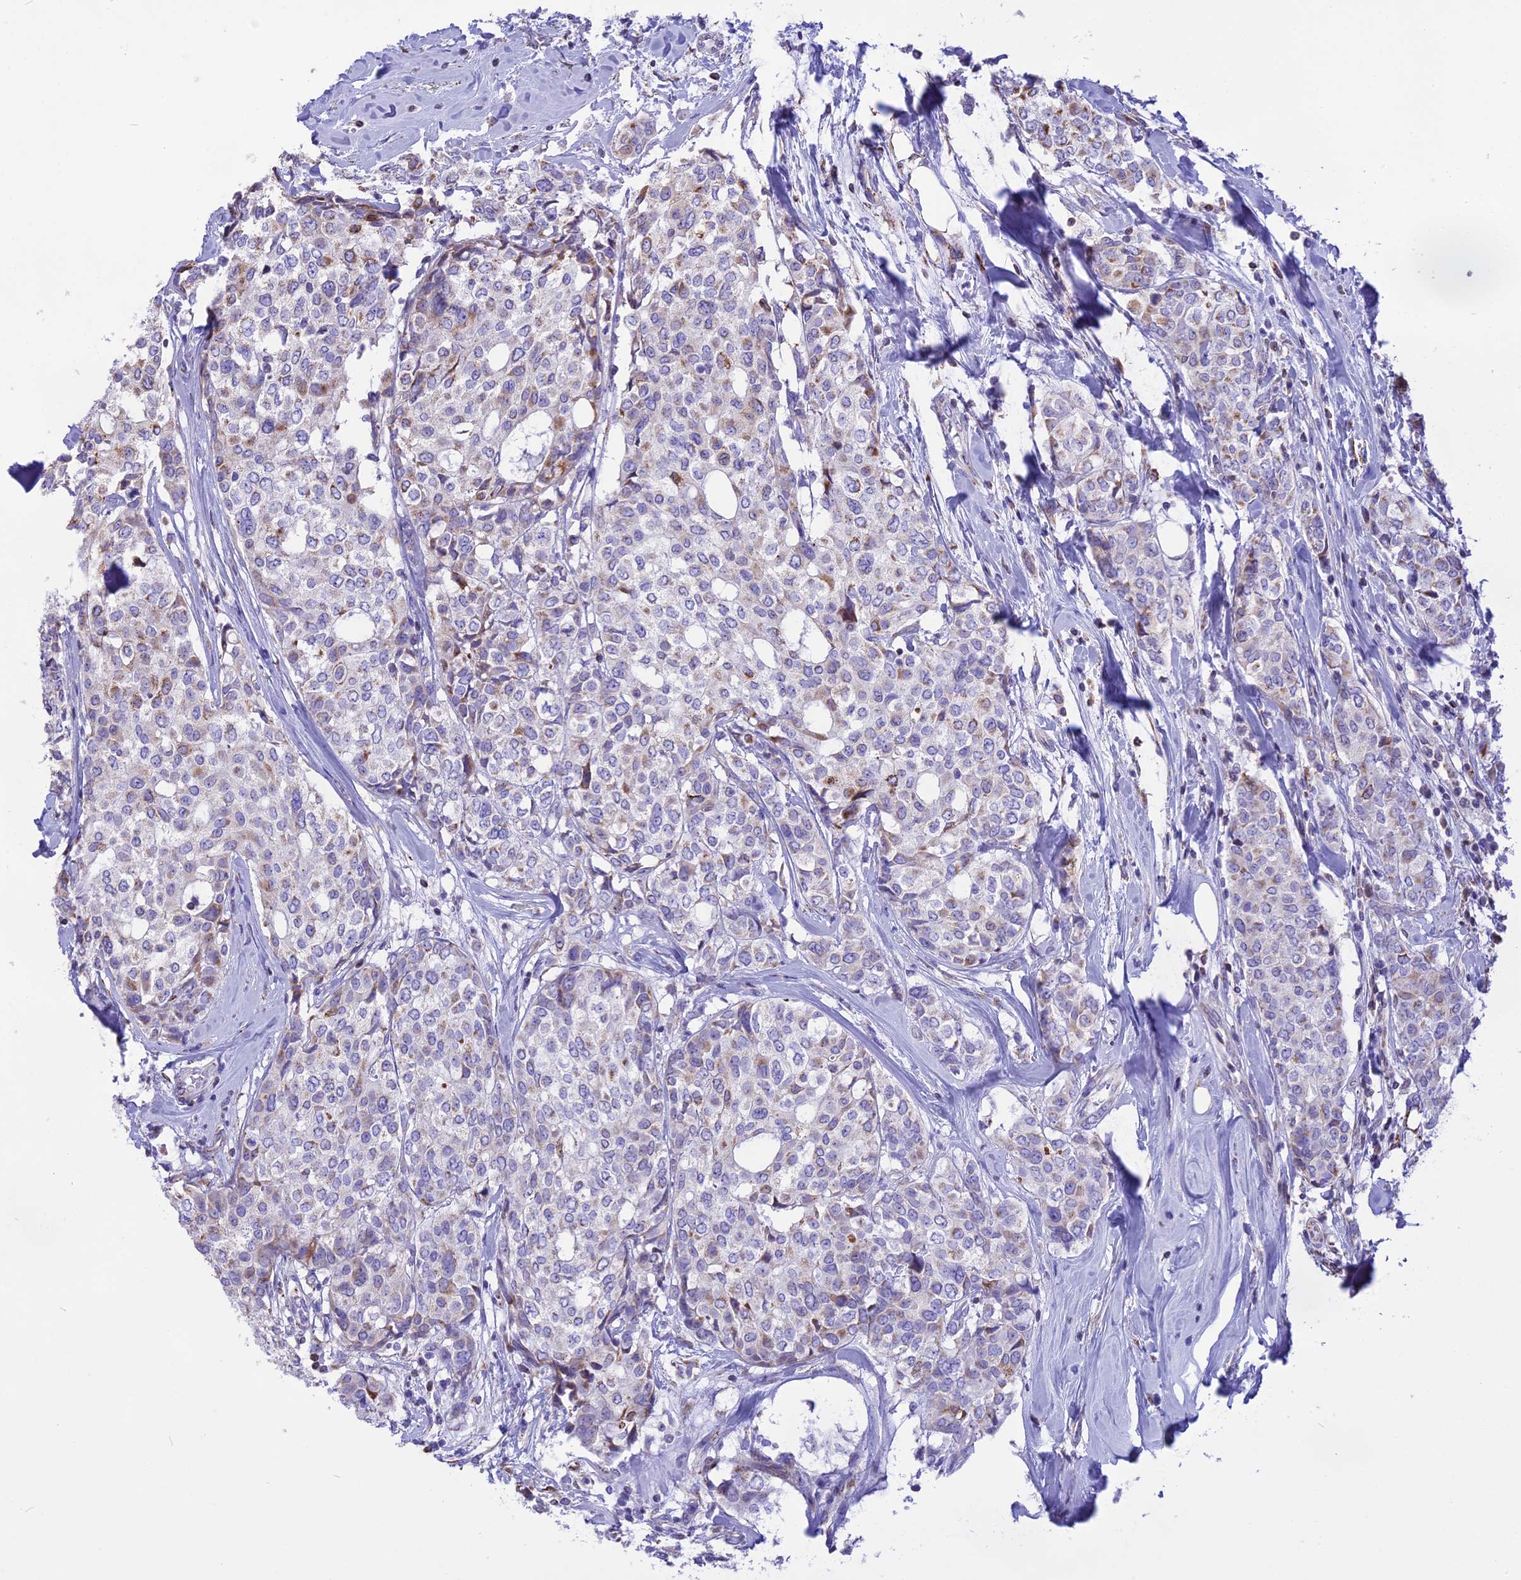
{"staining": {"intensity": "moderate", "quantity": "<25%", "location": "cytoplasmic/membranous"}, "tissue": "breast cancer", "cell_type": "Tumor cells", "image_type": "cancer", "snomed": [{"axis": "morphology", "description": "Lobular carcinoma"}, {"axis": "topography", "description": "Breast"}], "caption": "A high-resolution photomicrograph shows IHC staining of lobular carcinoma (breast), which demonstrates moderate cytoplasmic/membranous expression in about <25% of tumor cells.", "gene": "DOC2B", "patient": {"sex": "female", "age": 51}}